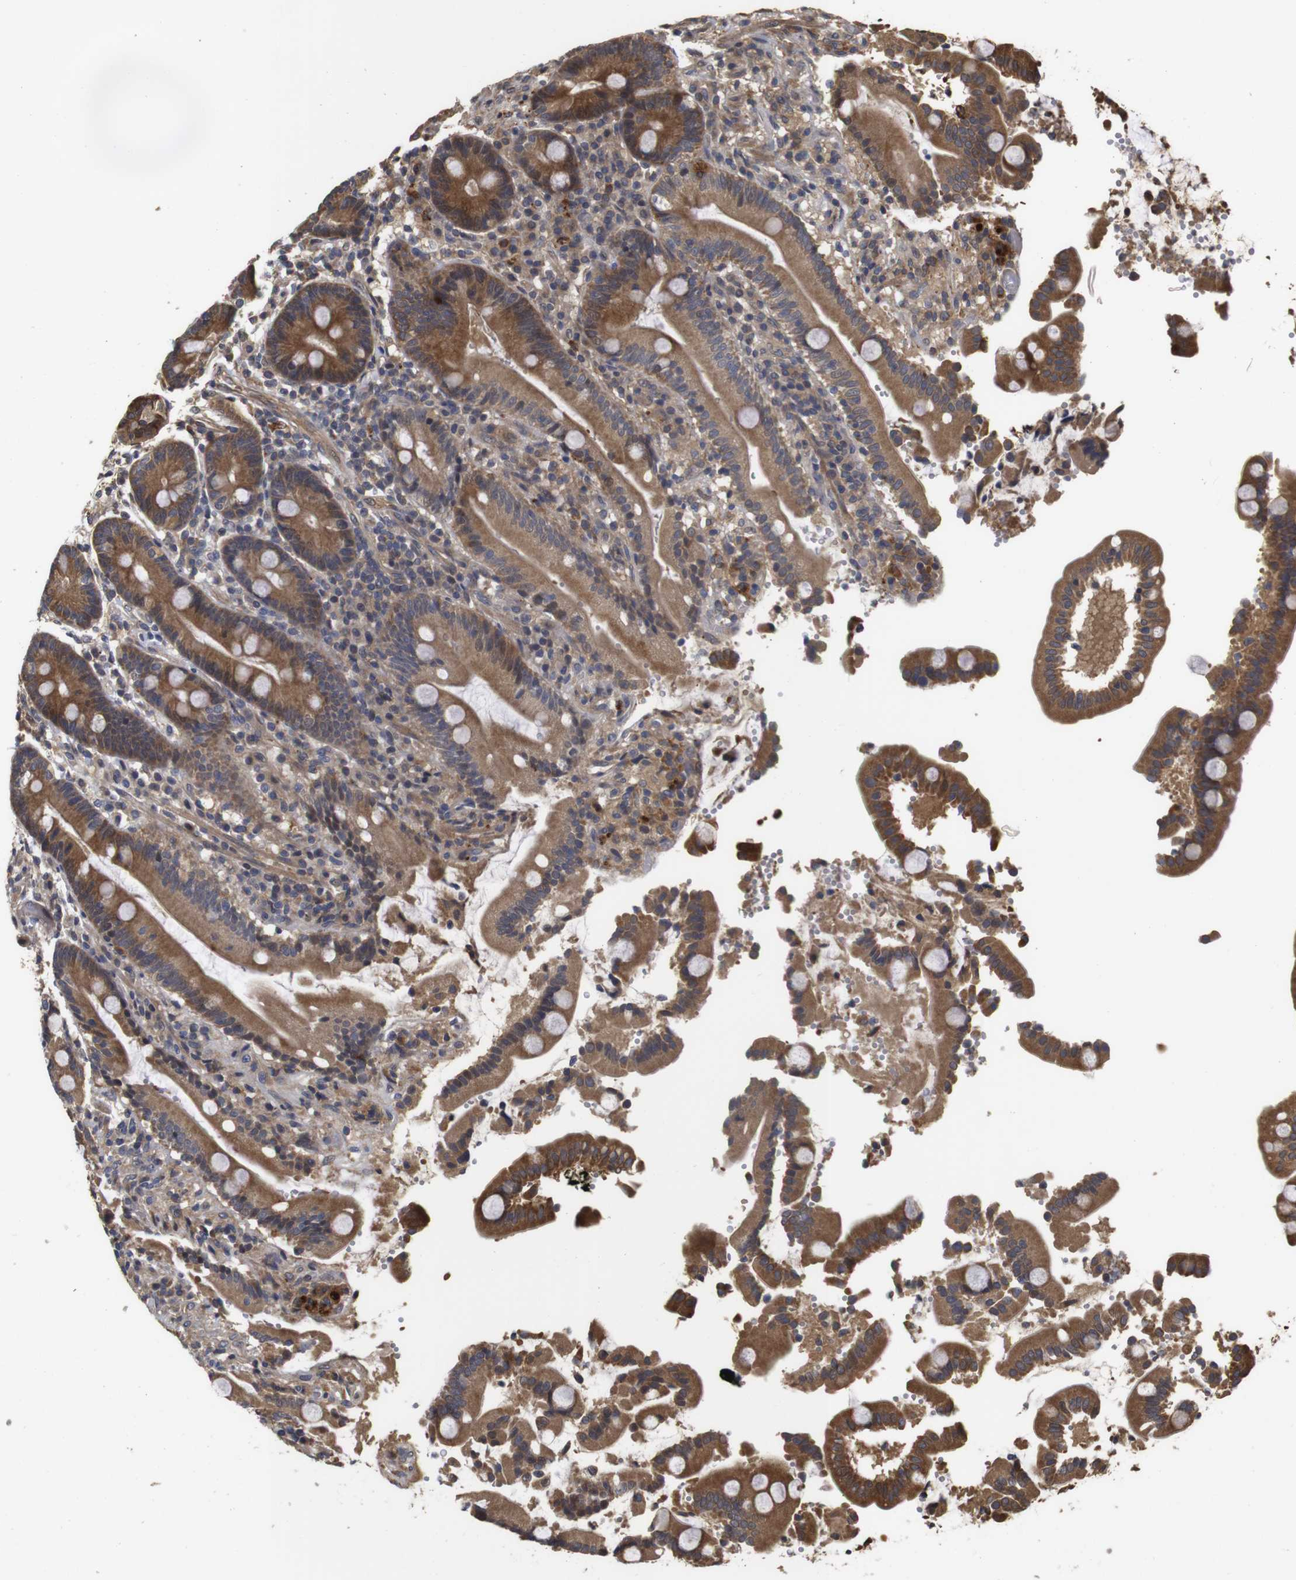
{"staining": {"intensity": "strong", "quantity": ">75%", "location": "cytoplasmic/membranous"}, "tissue": "duodenum", "cell_type": "Glandular cells", "image_type": "normal", "snomed": [{"axis": "morphology", "description": "Normal tissue, NOS"}, {"axis": "topography", "description": "Small intestine, NOS"}], "caption": "Immunohistochemistry of normal human duodenum exhibits high levels of strong cytoplasmic/membranous expression in approximately >75% of glandular cells.", "gene": "PTPN14", "patient": {"sex": "female", "age": 71}}